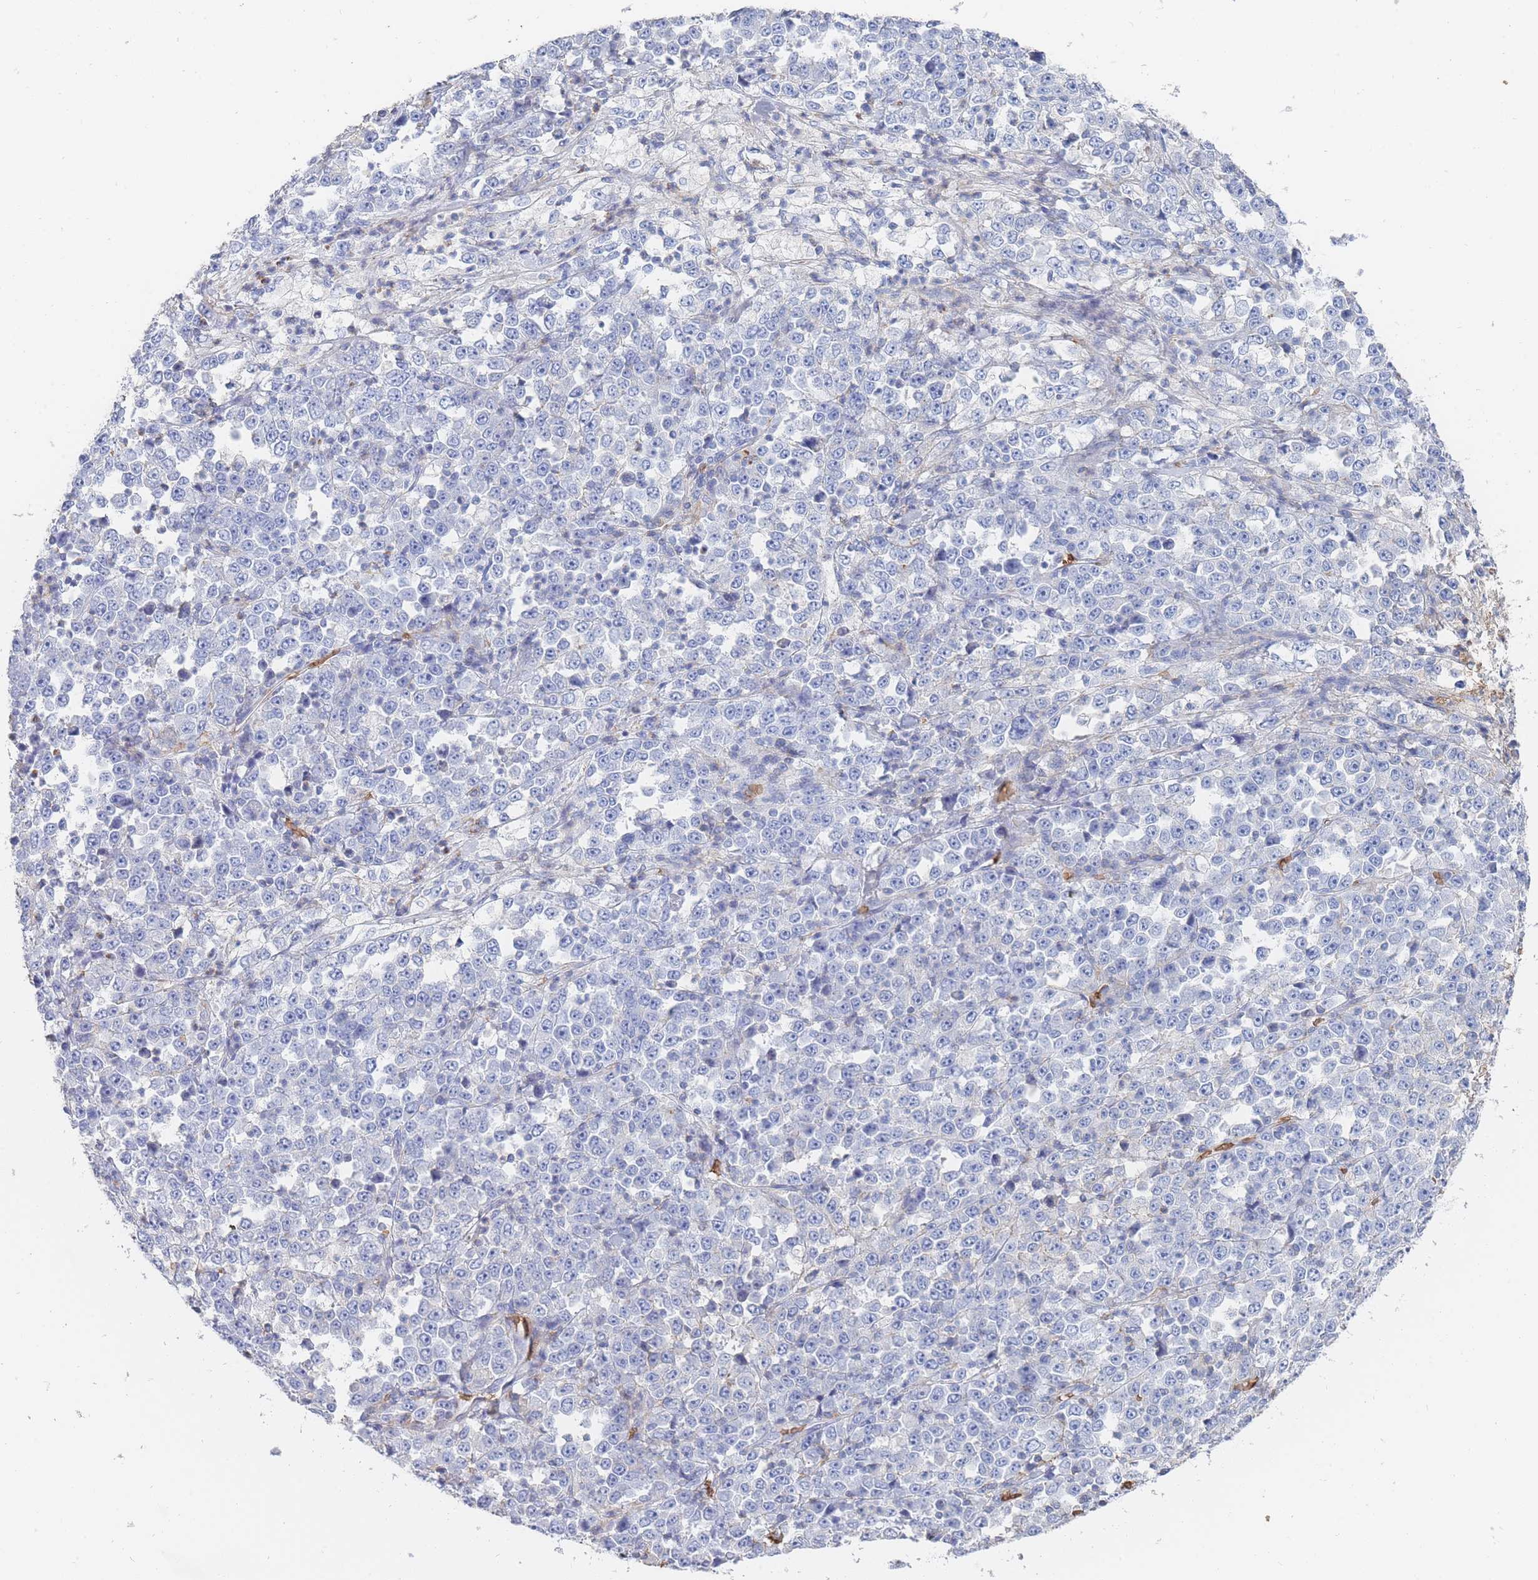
{"staining": {"intensity": "negative", "quantity": "none", "location": "none"}, "tissue": "stomach cancer", "cell_type": "Tumor cells", "image_type": "cancer", "snomed": [{"axis": "morphology", "description": "Normal tissue, NOS"}, {"axis": "morphology", "description": "Adenocarcinoma, NOS"}, {"axis": "topography", "description": "Stomach, upper"}, {"axis": "topography", "description": "Stomach"}], "caption": "Protein analysis of stomach cancer (adenocarcinoma) demonstrates no significant staining in tumor cells.", "gene": "SLC2A1", "patient": {"sex": "male", "age": 59}}